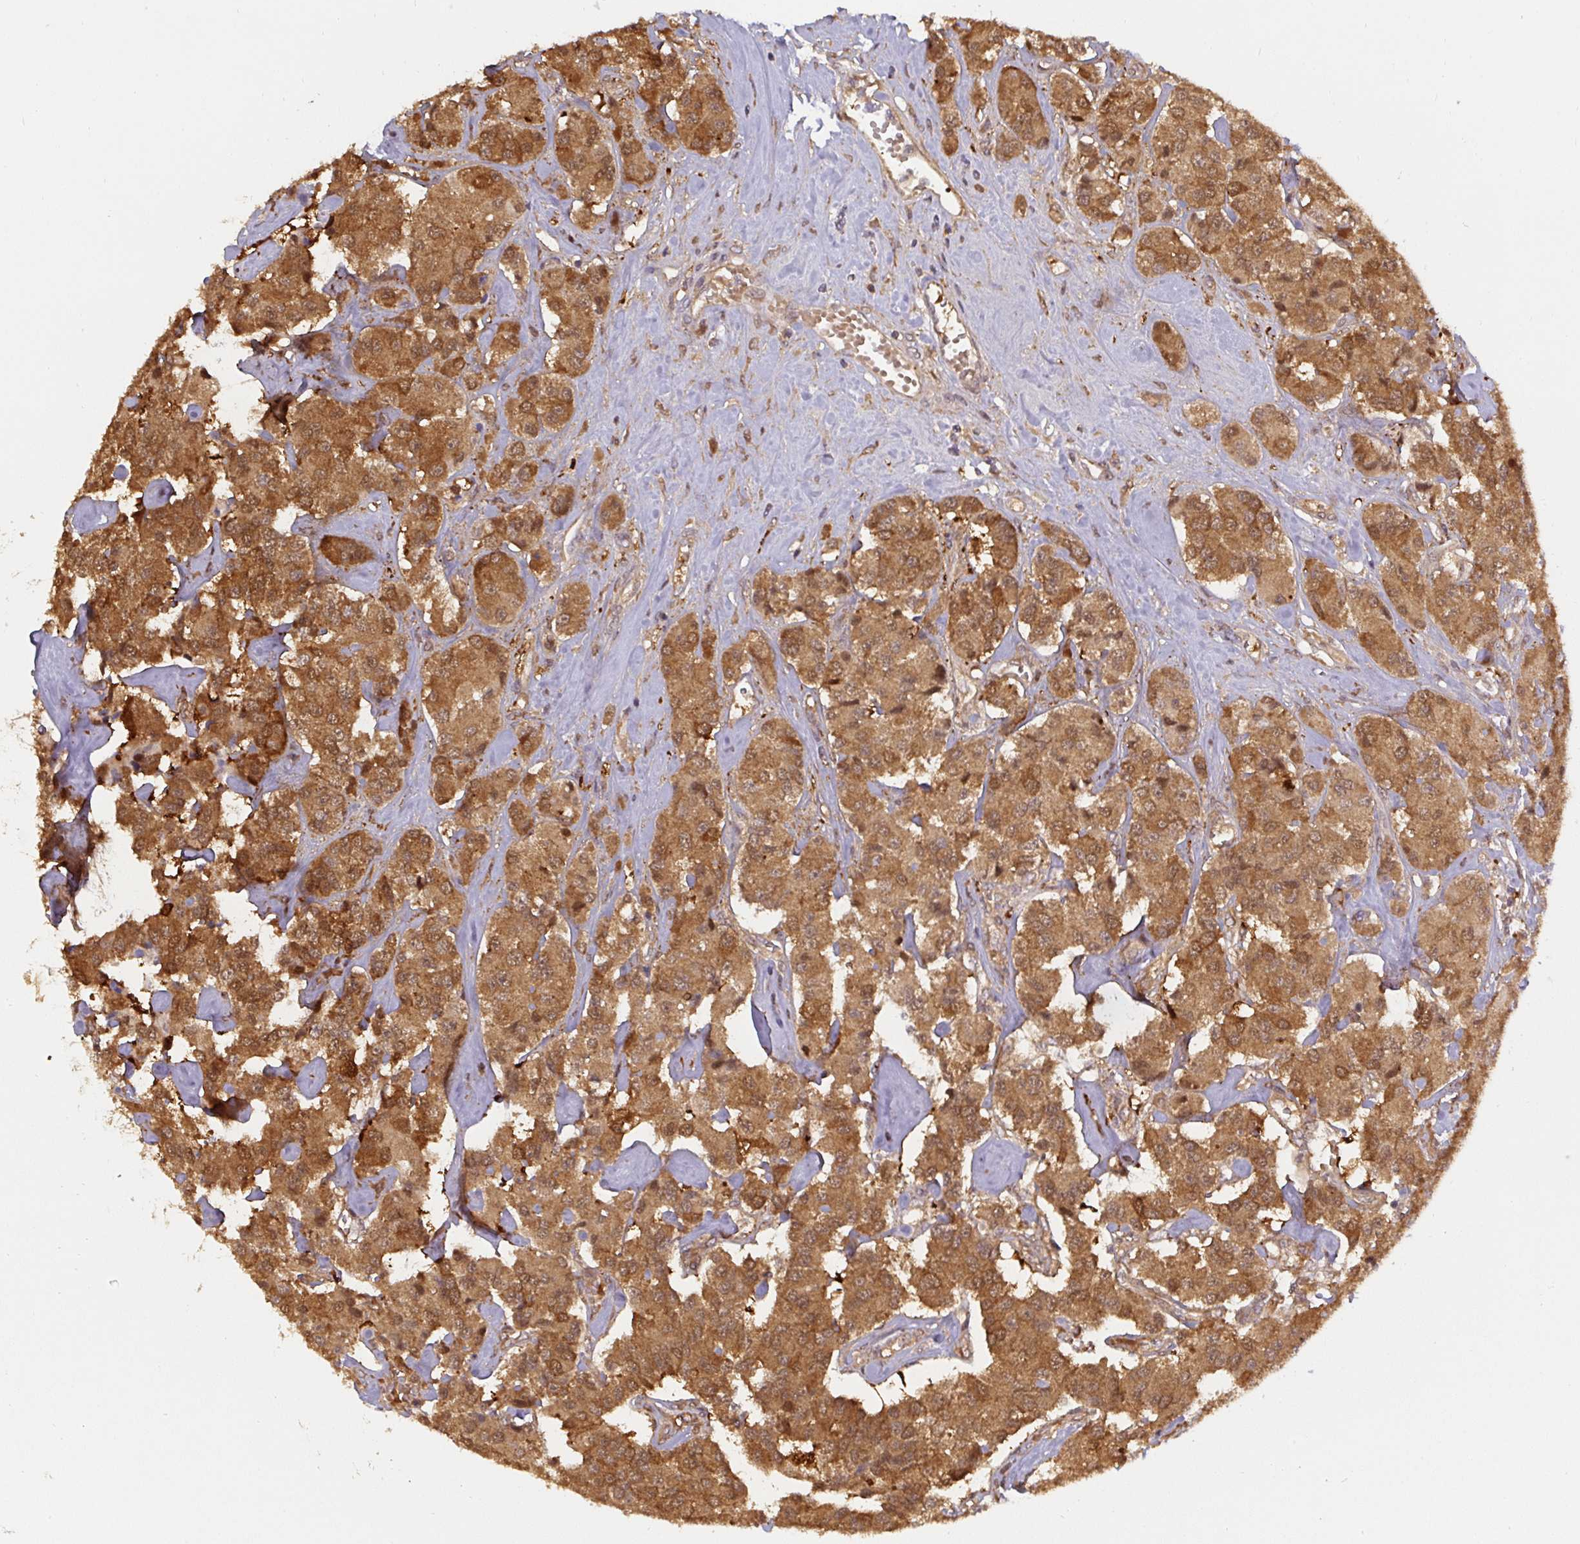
{"staining": {"intensity": "moderate", "quantity": ">75%", "location": "cytoplasmic/membranous,nuclear"}, "tissue": "carcinoid", "cell_type": "Tumor cells", "image_type": "cancer", "snomed": [{"axis": "morphology", "description": "Carcinoid, malignant, NOS"}, {"axis": "topography", "description": "Pancreas"}], "caption": "Immunohistochemistry (DAB (3,3'-diaminobenzidine)) staining of human malignant carcinoid displays moderate cytoplasmic/membranous and nuclear protein staining in about >75% of tumor cells. (DAB IHC, brown staining for protein, blue staining for nuclei).", "gene": "ST13", "patient": {"sex": "male", "age": 41}}